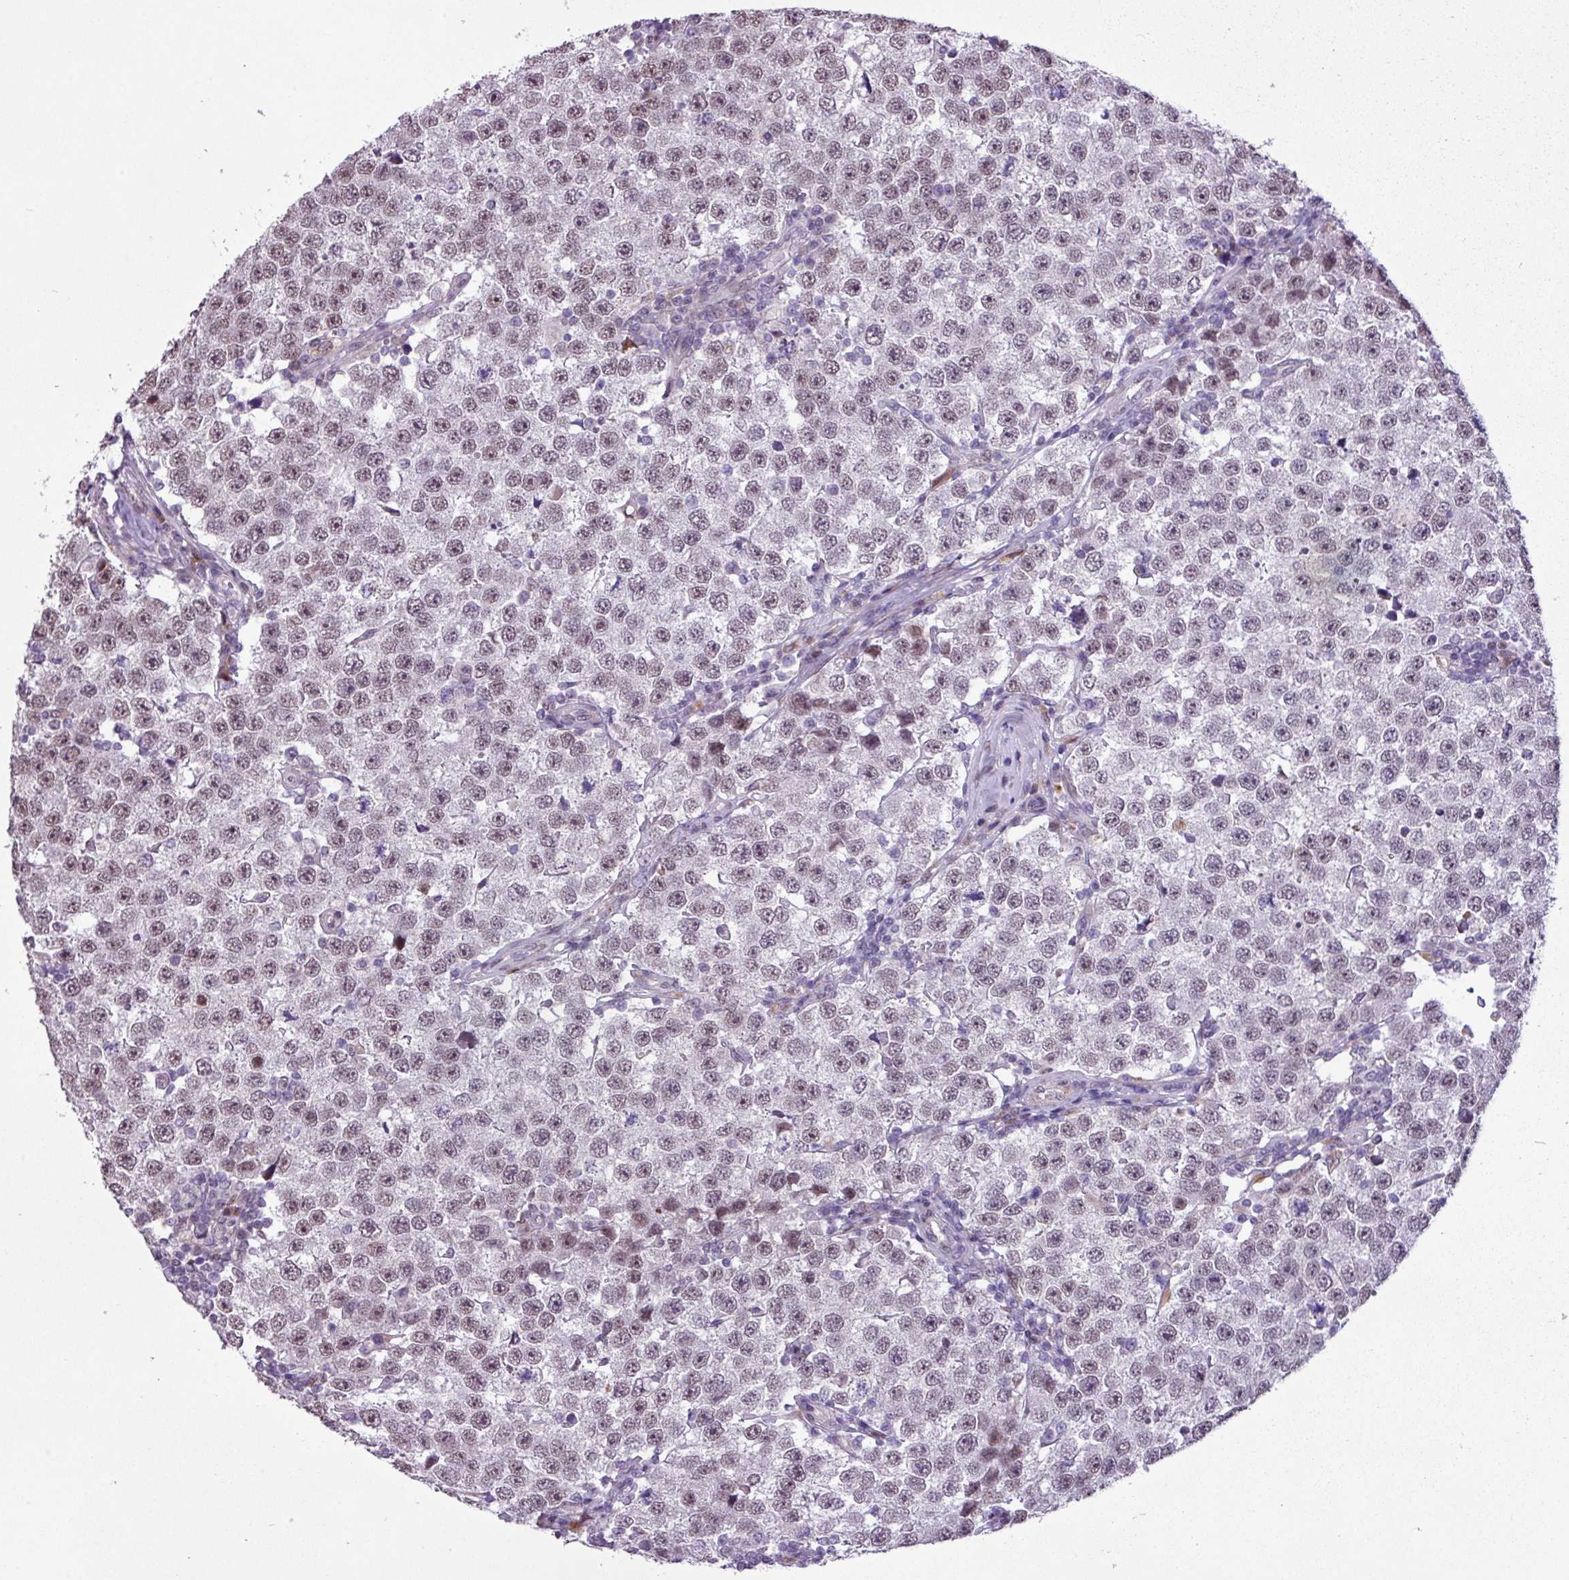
{"staining": {"intensity": "weak", "quantity": "25%-75%", "location": "nuclear"}, "tissue": "testis cancer", "cell_type": "Tumor cells", "image_type": "cancer", "snomed": [{"axis": "morphology", "description": "Seminoma, NOS"}, {"axis": "topography", "description": "Testis"}], "caption": "A low amount of weak nuclear staining is present in approximately 25%-75% of tumor cells in seminoma (testis) tissue.", "gene": "ZNF354A", "patient": {"sex": "male", "age": 34}}